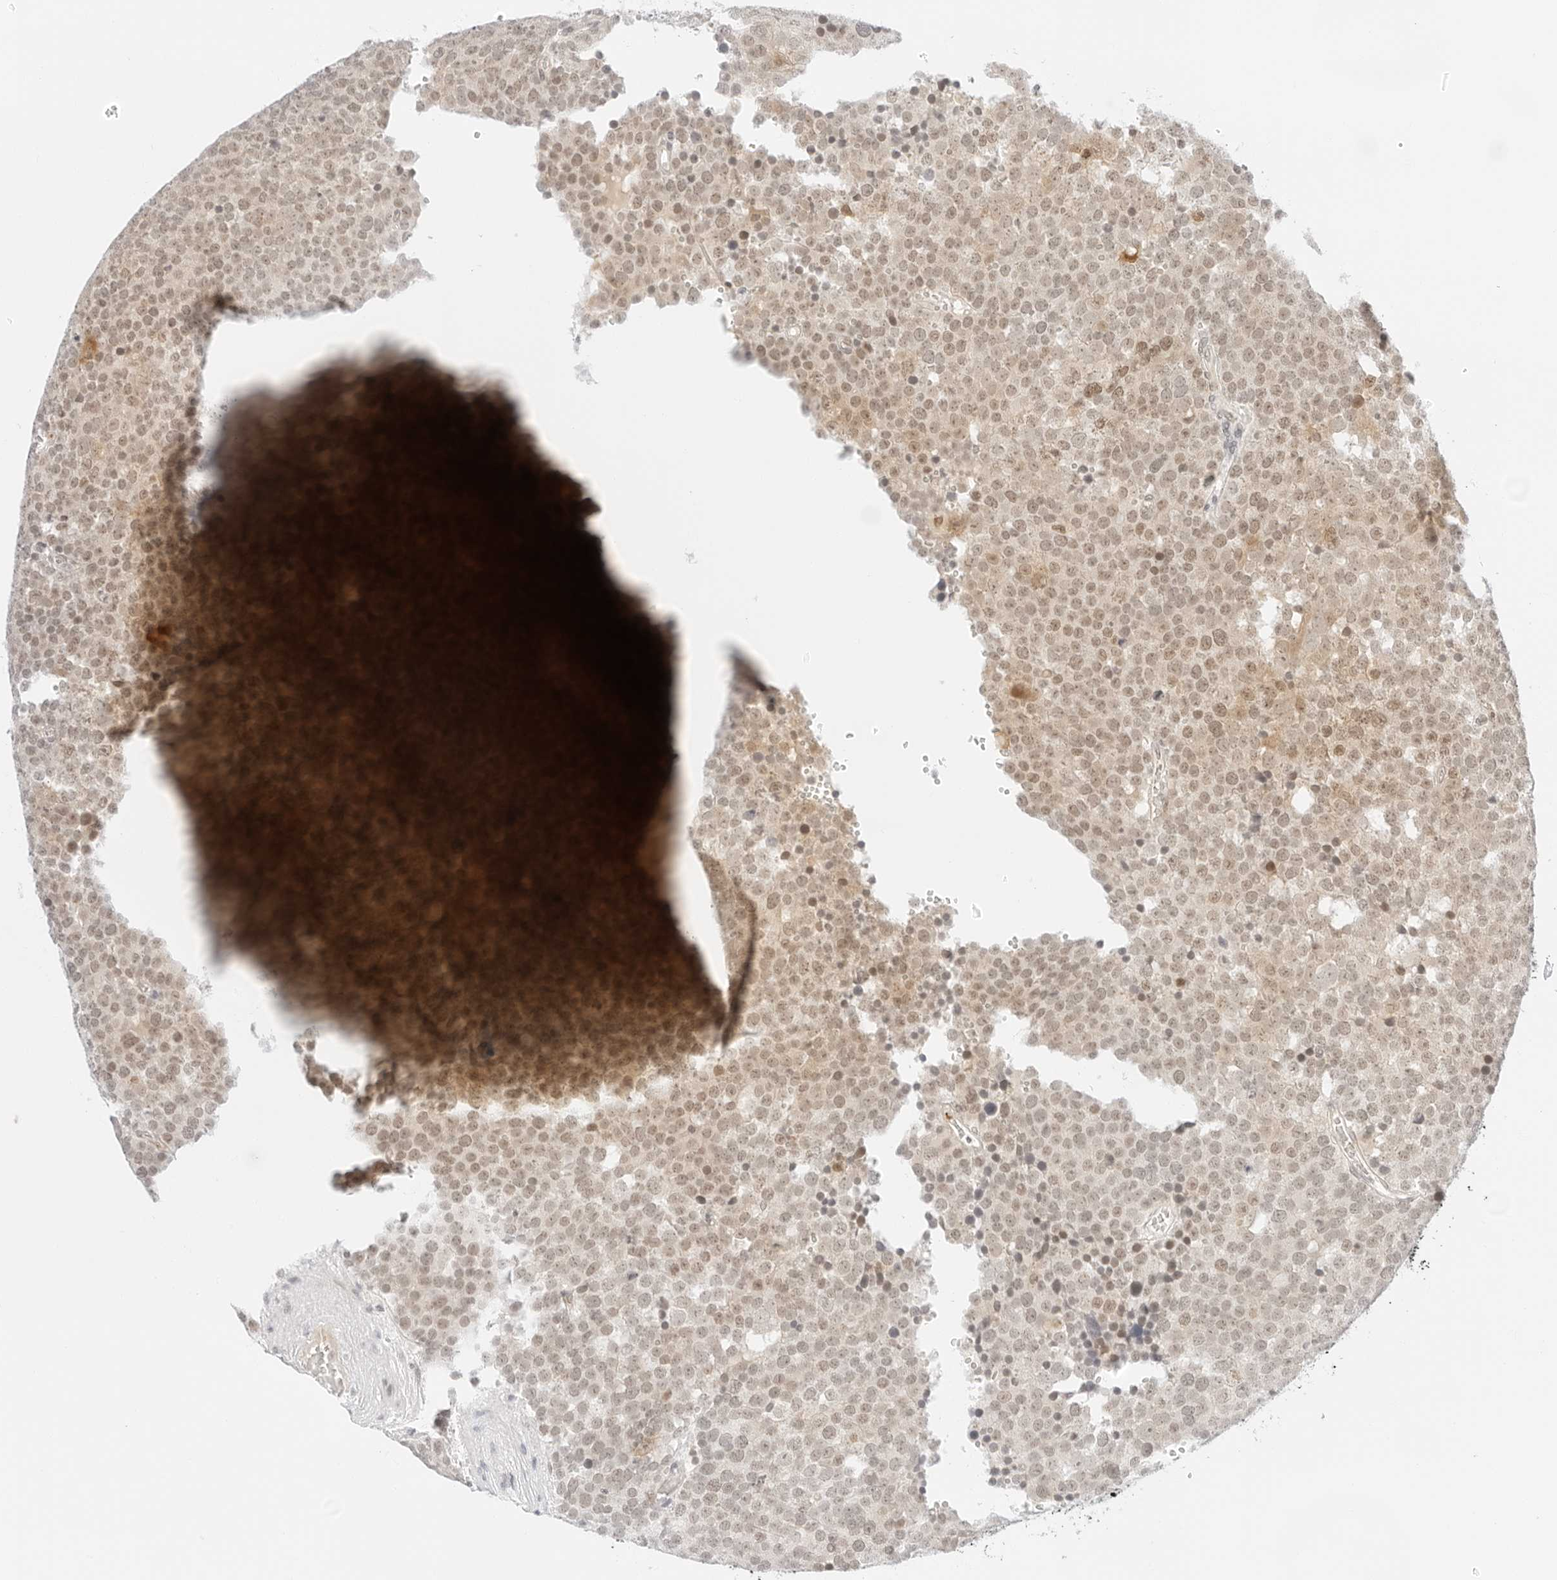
{"staining": {"intensity": "weak", "quantity": ">75%", "location": "nuclear"}, "tissue": "testis cancer", "cell_type": "Tumor cells", "image_type": "cancer", "snomed": [{"axis": "morphology", "description": "Seminoma, NOS"}, {"axis": "topography", "description": "Testis"}], "caption": "A brown stain shows weak nuclear staining of a protein in seminoma (testis) tumor cells.", "gene": "POLR3C", "patient": {"sex": "male", "age": 71}}